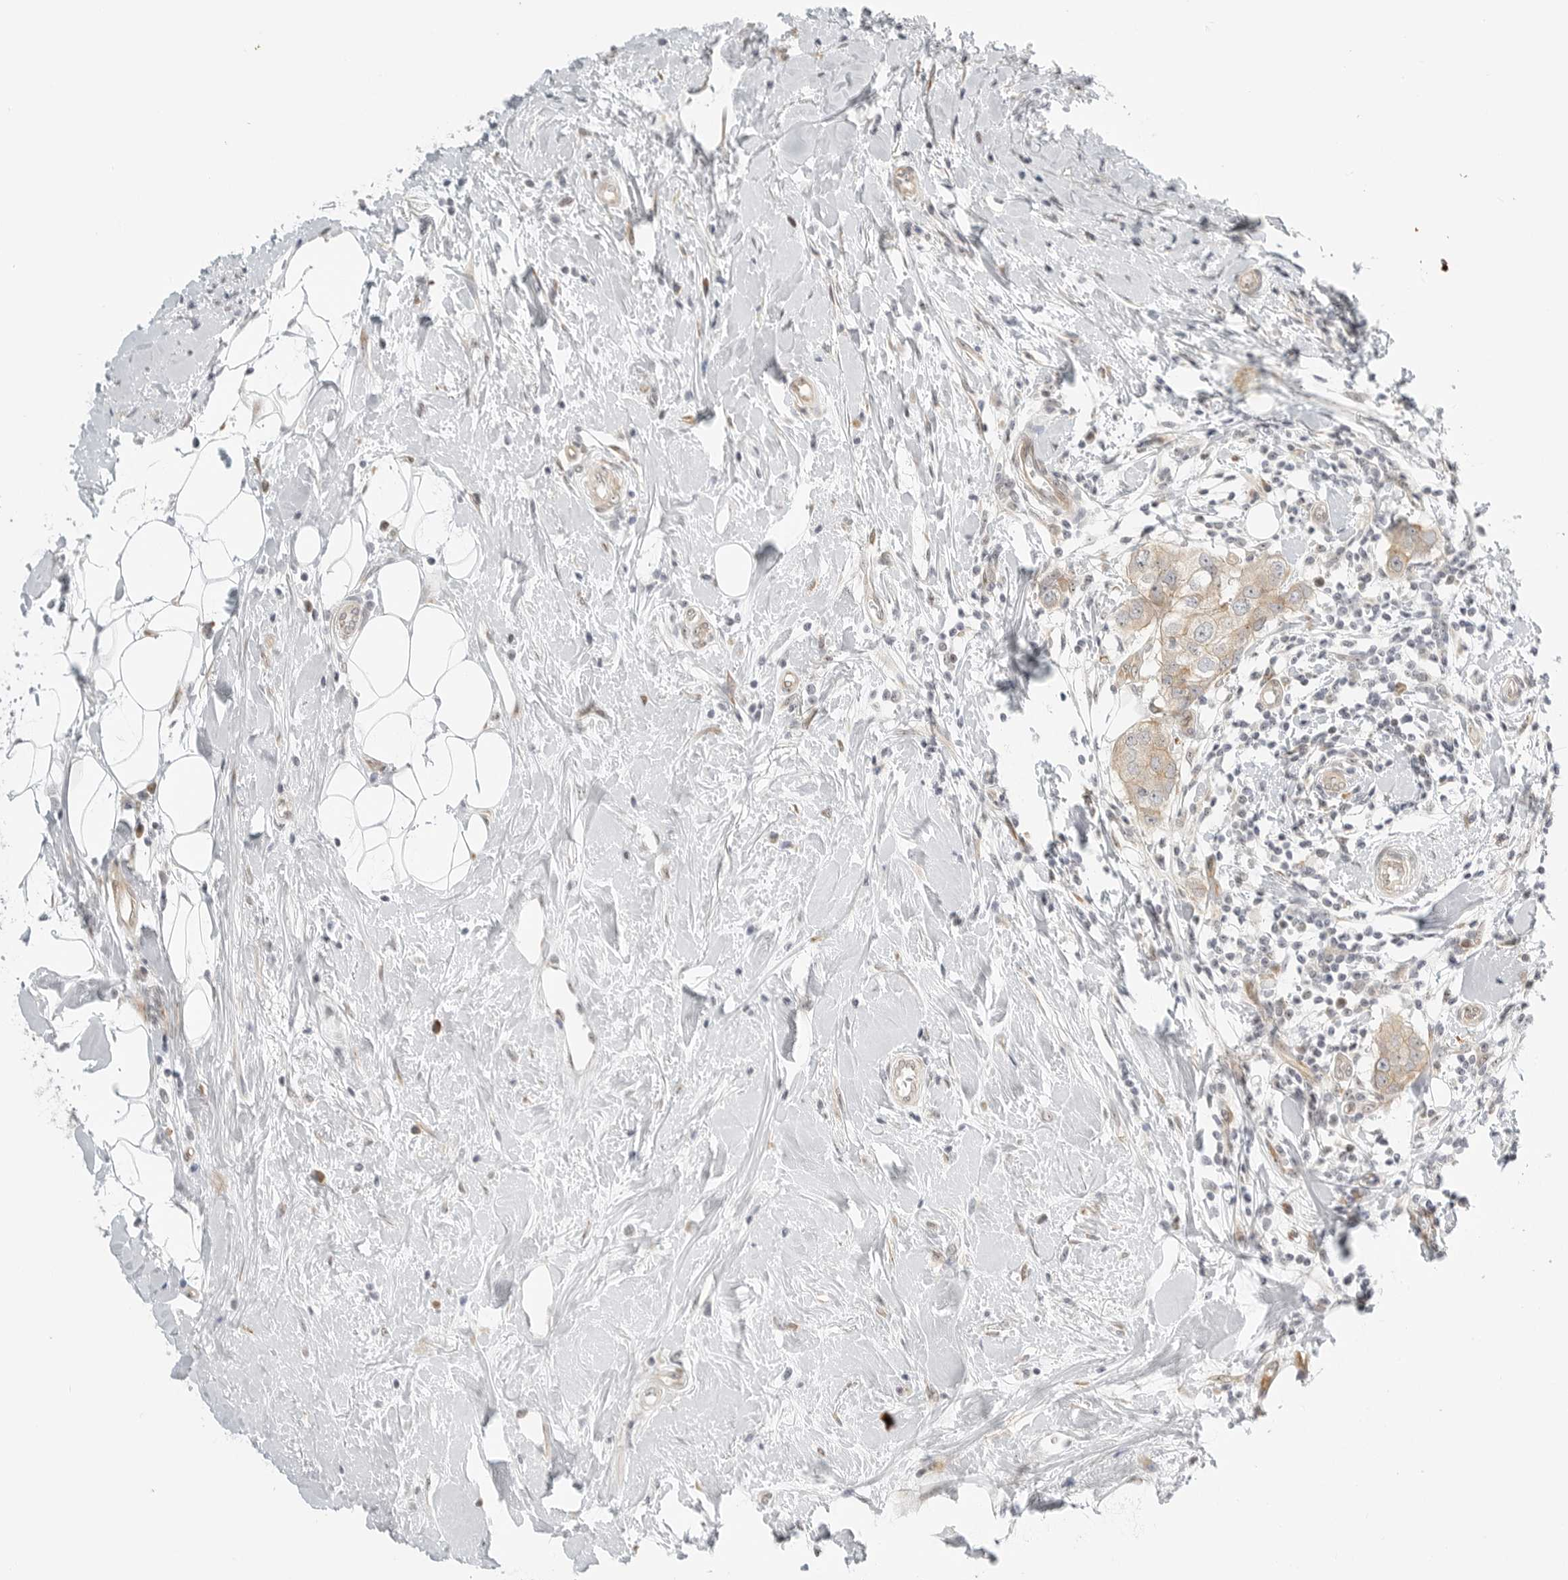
{"staining": {"intensity": "weak", "quantity": "25%-75%", "location": "cytoplasmic/membranous,nuclear"}, "tissue": "breast cancer", "cell_type": "Tumor cells", "image_type": "cancer", "snomed": [{"axis": "morphology", "description": "Duct carcinoma"}, {"axis": "topography", "description": "Breast"}], "caption": "The image shows staining of breast cancer, revealing weak cytoplasmic/membranous and nuclear protein positivity (brown color) within tumor cells. (DAB IHC with brightfield microscopy, high magnification).", "gene": "DSCC1", "patient": {"sex": "female", "age": 27}}